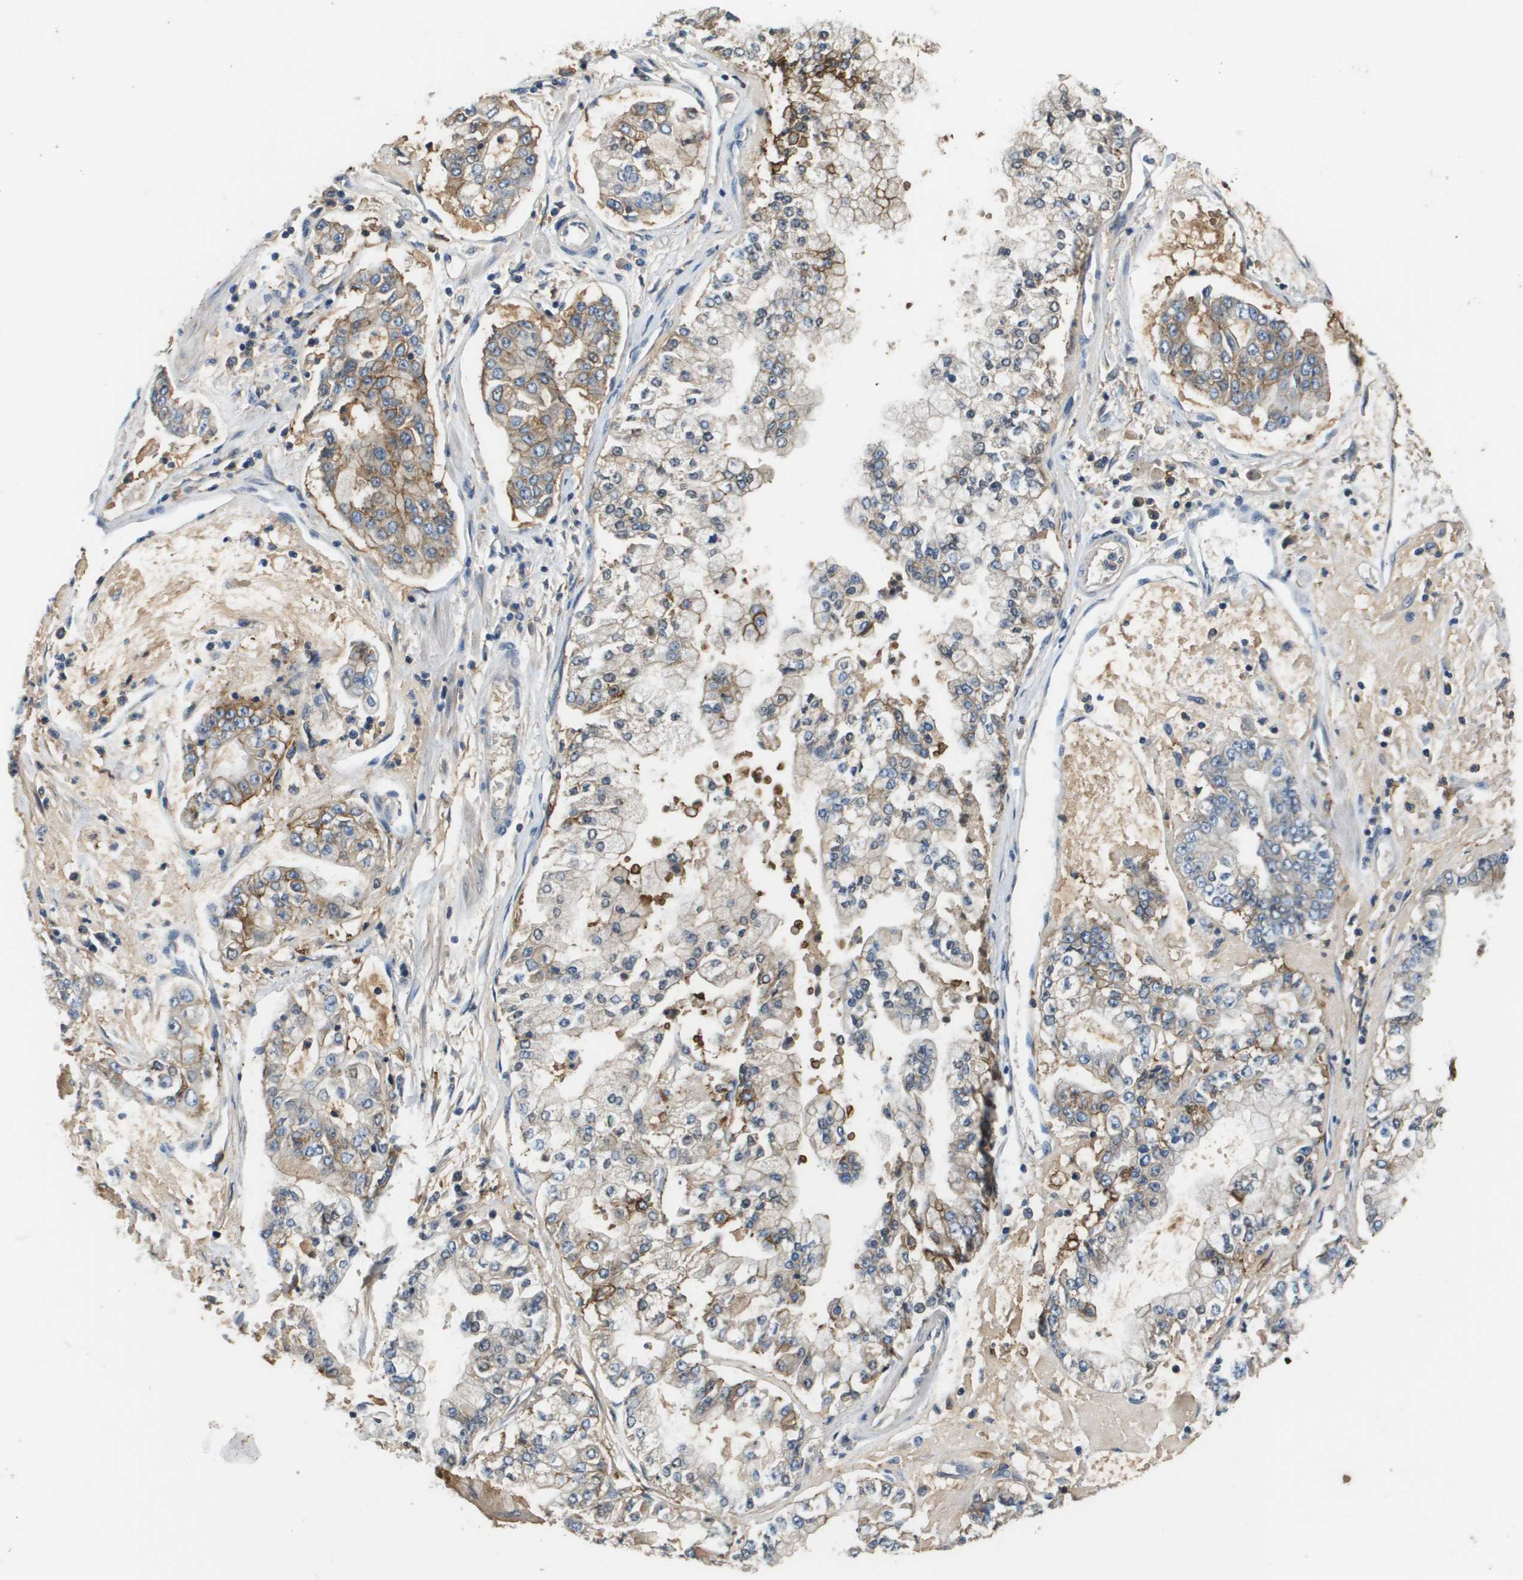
{"staining": {"intensity": "weak", "quantity": "<25%", "location": "cytoplasmic/membranous"}, "tissue": "stomach cancer", "cell_type": "Tumor cells", "image_type": "cancer", "snomed": [{"axis": "morphology", "description": "Adenocarcinoma, NOS"}, {"axis": "topography", "description": "Stomach"}], "caption": "High power microscopy image of an immunohistochemistry micrograph of stomach cancer (adenocarcinoma), revealing no significant expression in tumor cells.", "gene": "SLC16A3", "patient": {"sex": "male", "age": 76}}